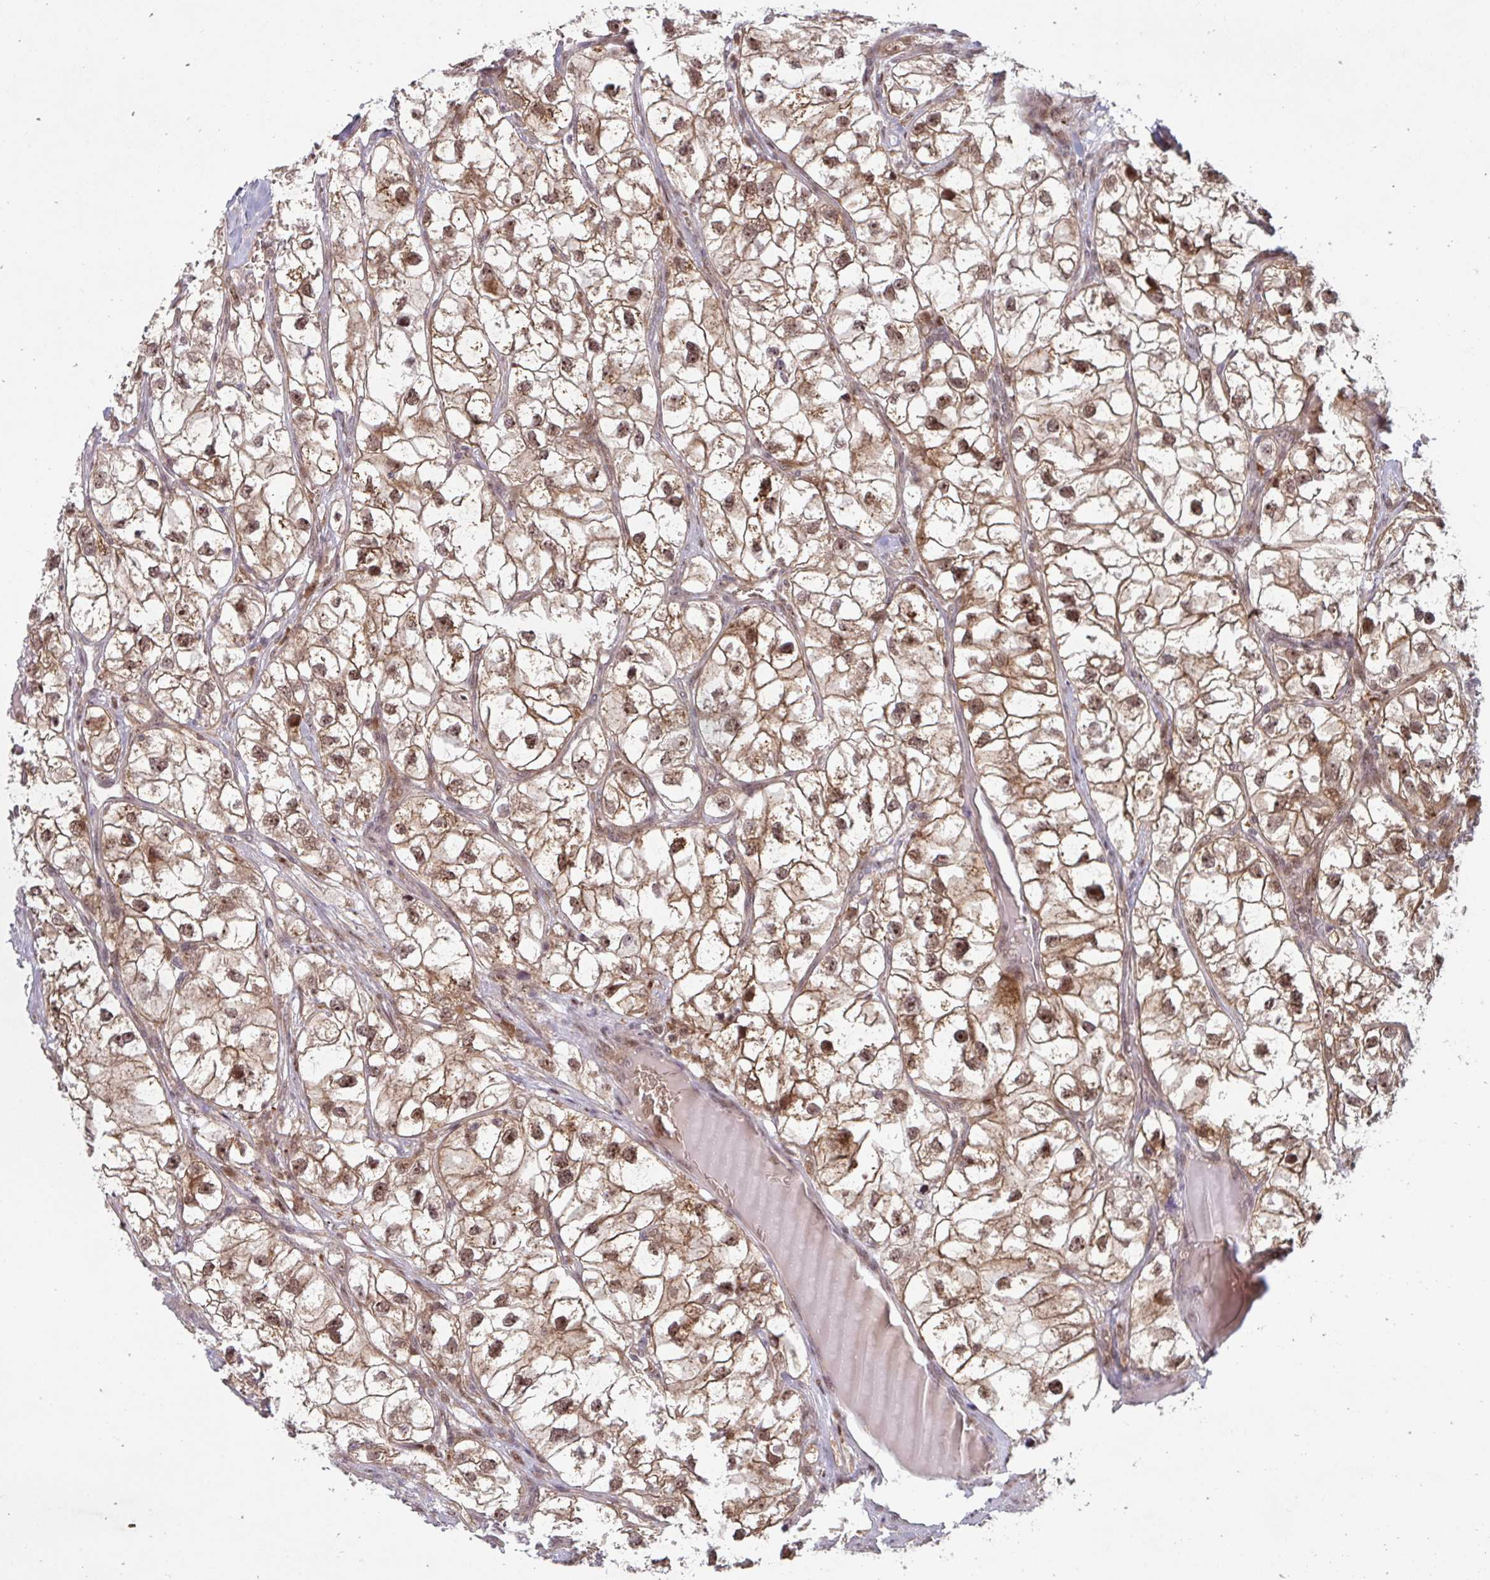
{"staining": {"intensity": "moderate", "quantity": ">75%", "location": "cytoplasmic/membranous,nuclear"}, "tissue": "renal cancer", "cell_type": "Tumor cells", "image_type": "cancer", "snomed": [{"axis": "morphology", "description": "Adenocarcinoma, NOS"}, {"axis": "topography", "description": "Kidney"}], "caption": "Moderate cytoplasmic/membranous and nuclear staining is present in approximately >75% of tumor cells in renal adenocarcinoma.", "gene": "NLRP13", "patient": {"sex": "male", "age": 59}}